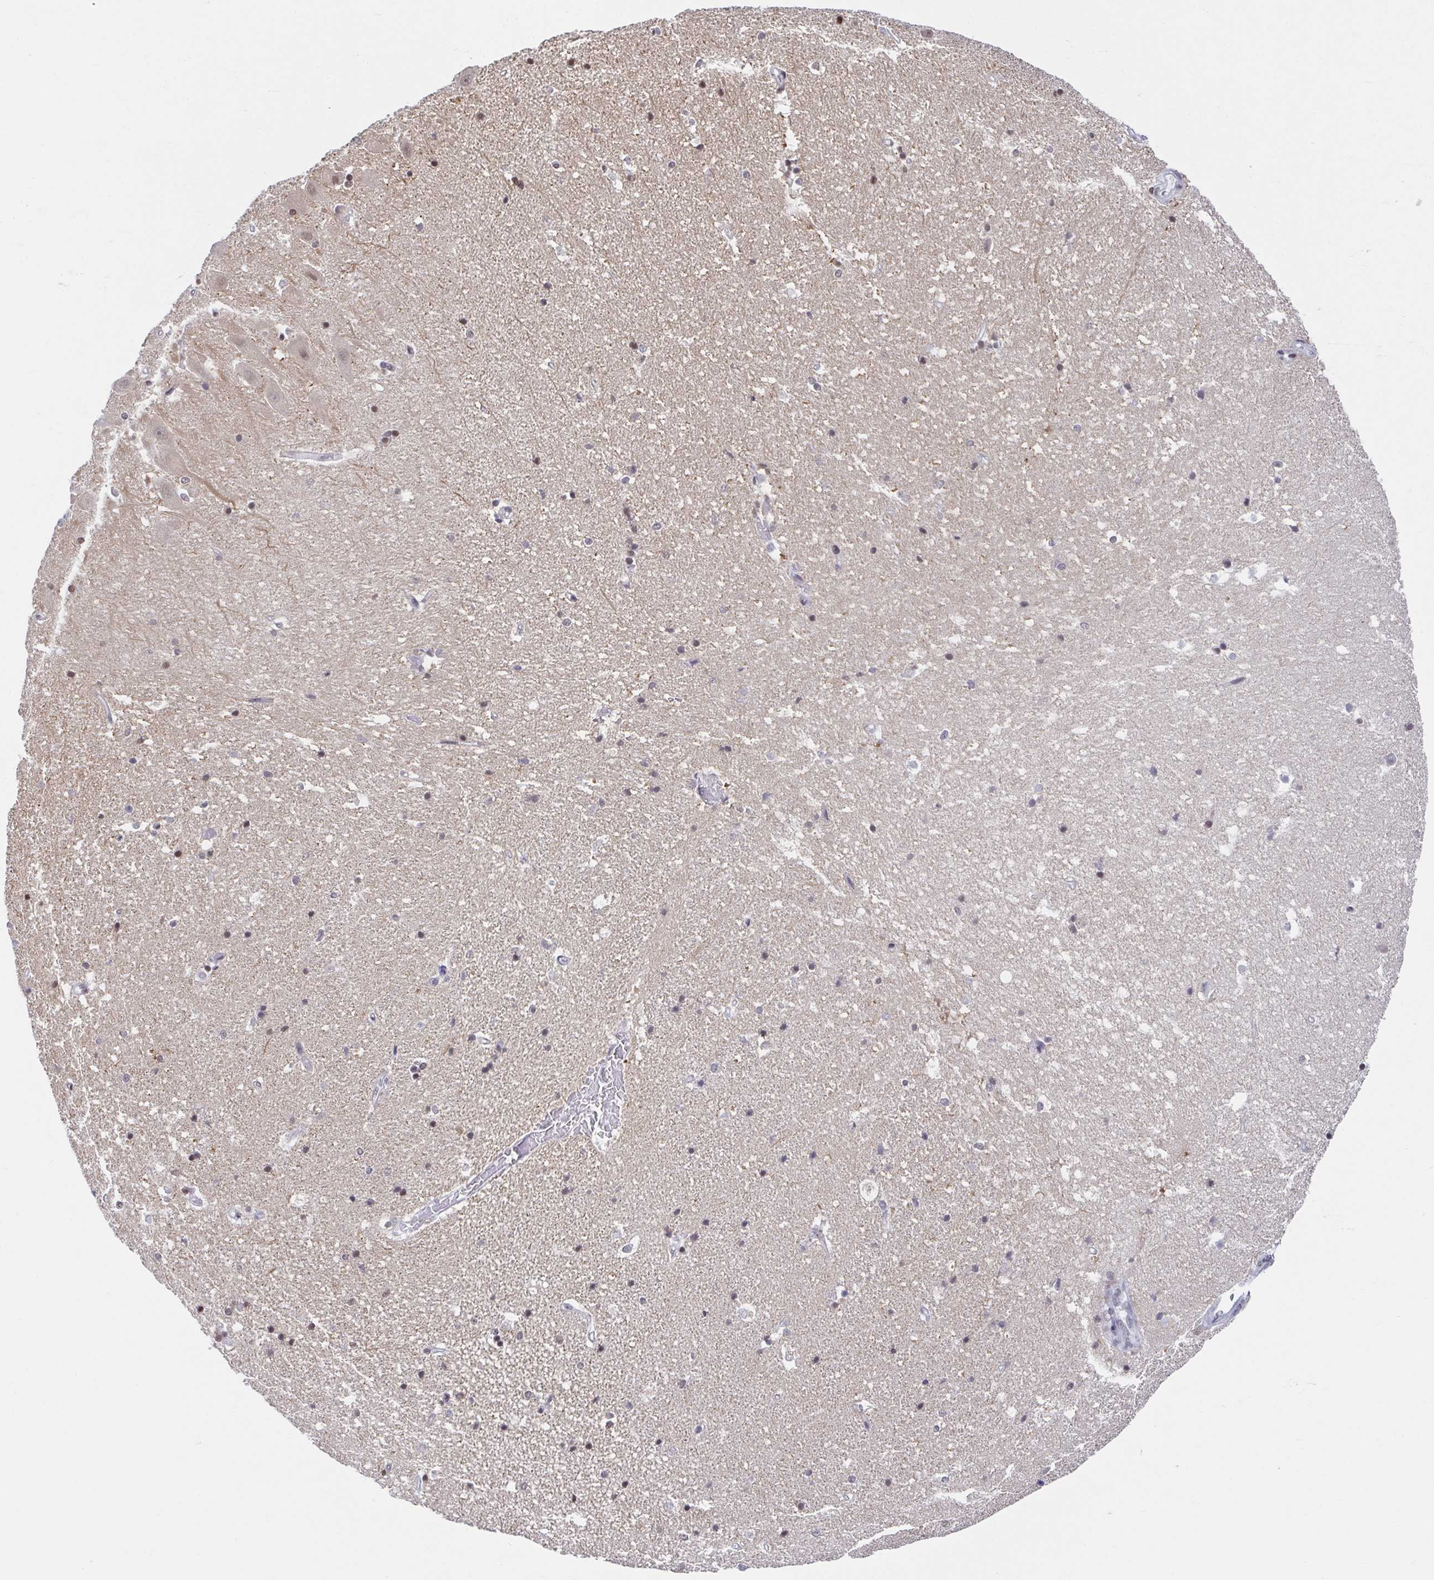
{"staining": {"intensity": "moderate", "quantity": "<25%", "location": "nuclear"}, "tissue": "hippocampus", "cell_type": "Glial cells", "image_type": "normal", "snomed": [{"axis": "morphology", "description": "Normal tissue, NOS"}, {"axis": "topography", "description": "Hippocampus"}], "caption": "Brown immunohistochemical staining in normal human hippocampus reveals moderate nuclear positivity in about <25% of glial cells.", "gene": "SLC7A10", "patient": {"sex": "male", "age": 63}}